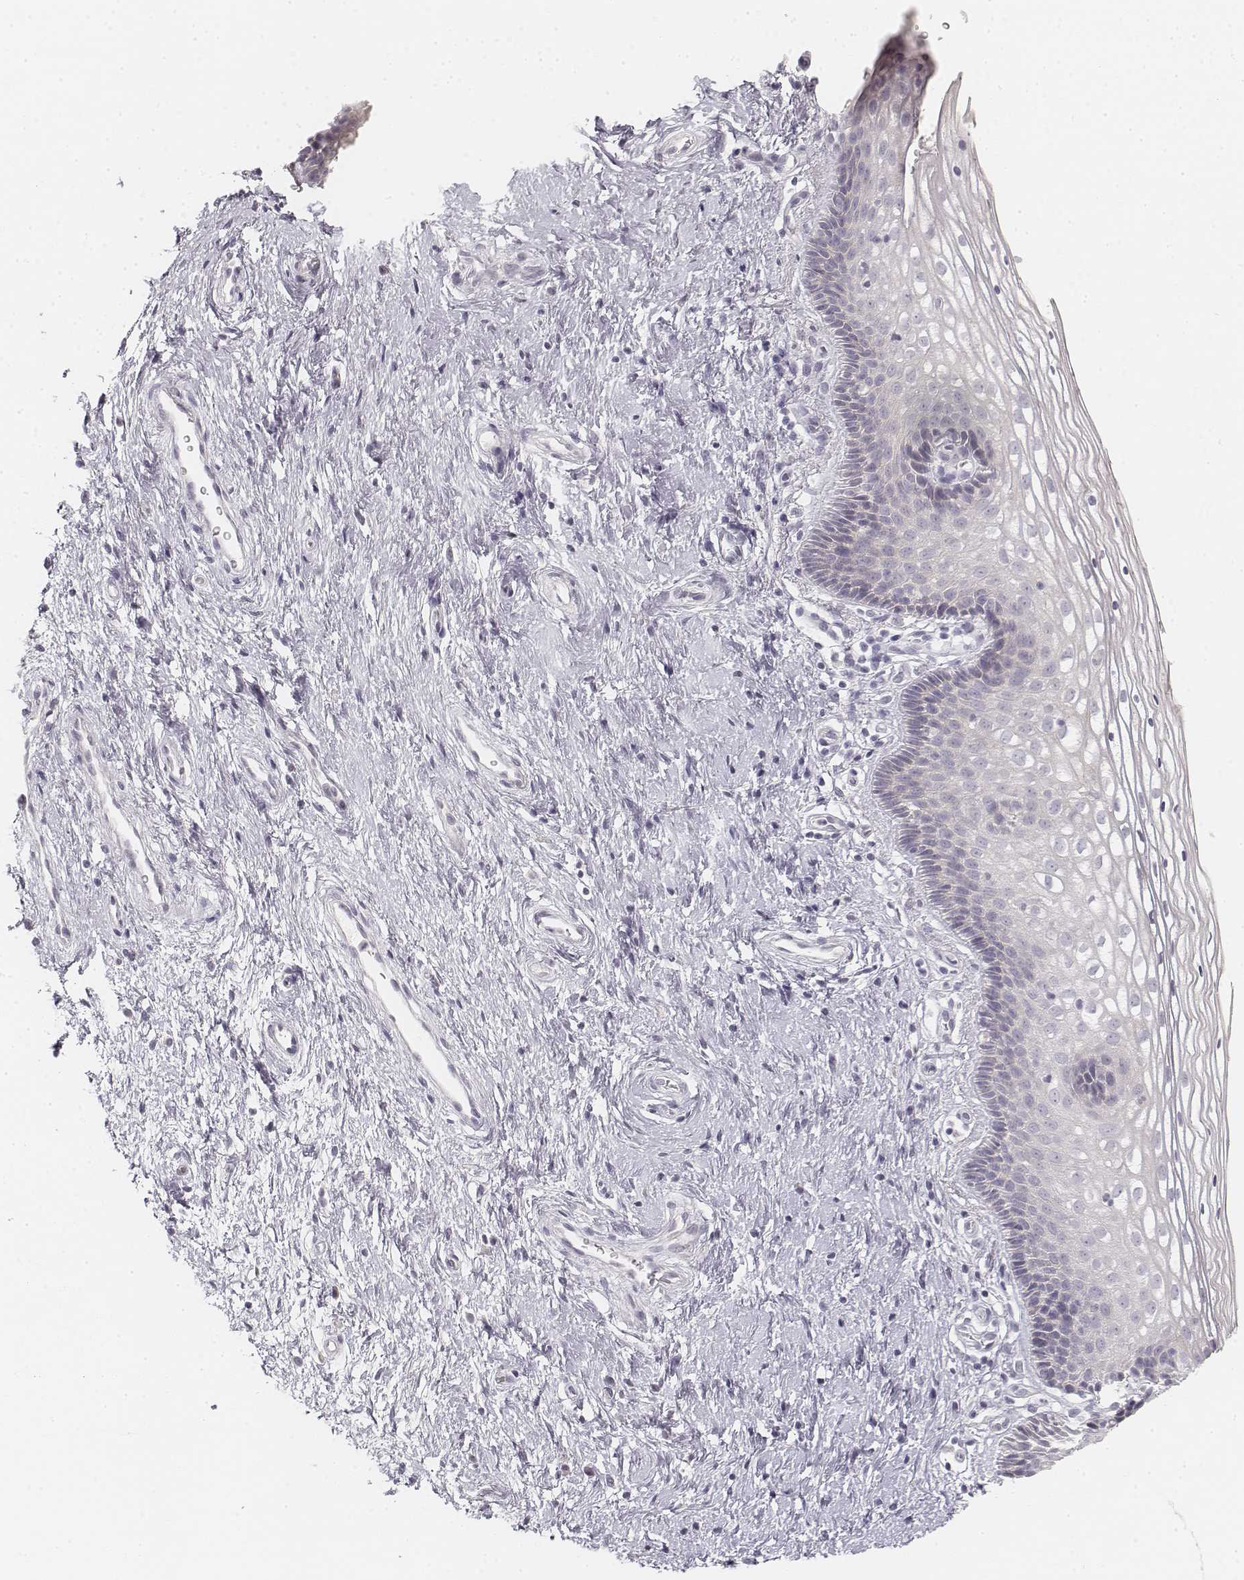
{"staining": {"intensity": "negative", "quantity": "none", "location": "none"}, "tissue": "cervix", "cell_type": "Glandular cells", "image_type": "normal", "snomed": [{"axis": "morphology", "description": "Normal tissue, NOS"}, {"axis": "topography", "description": "Cervix"}], "caption": "This is a photomicrograph of immunohistochemistry (IHC) staining of unremarkable cervix, which shows no expression in glandular cells. The staining is performed using DAB (3,3'-diaminobenzidine) brown chromogen with nuclei counter-stained in using hematoxylin.", "gene": "DSG4", "patient": {"sex": "female", "age": 34}}